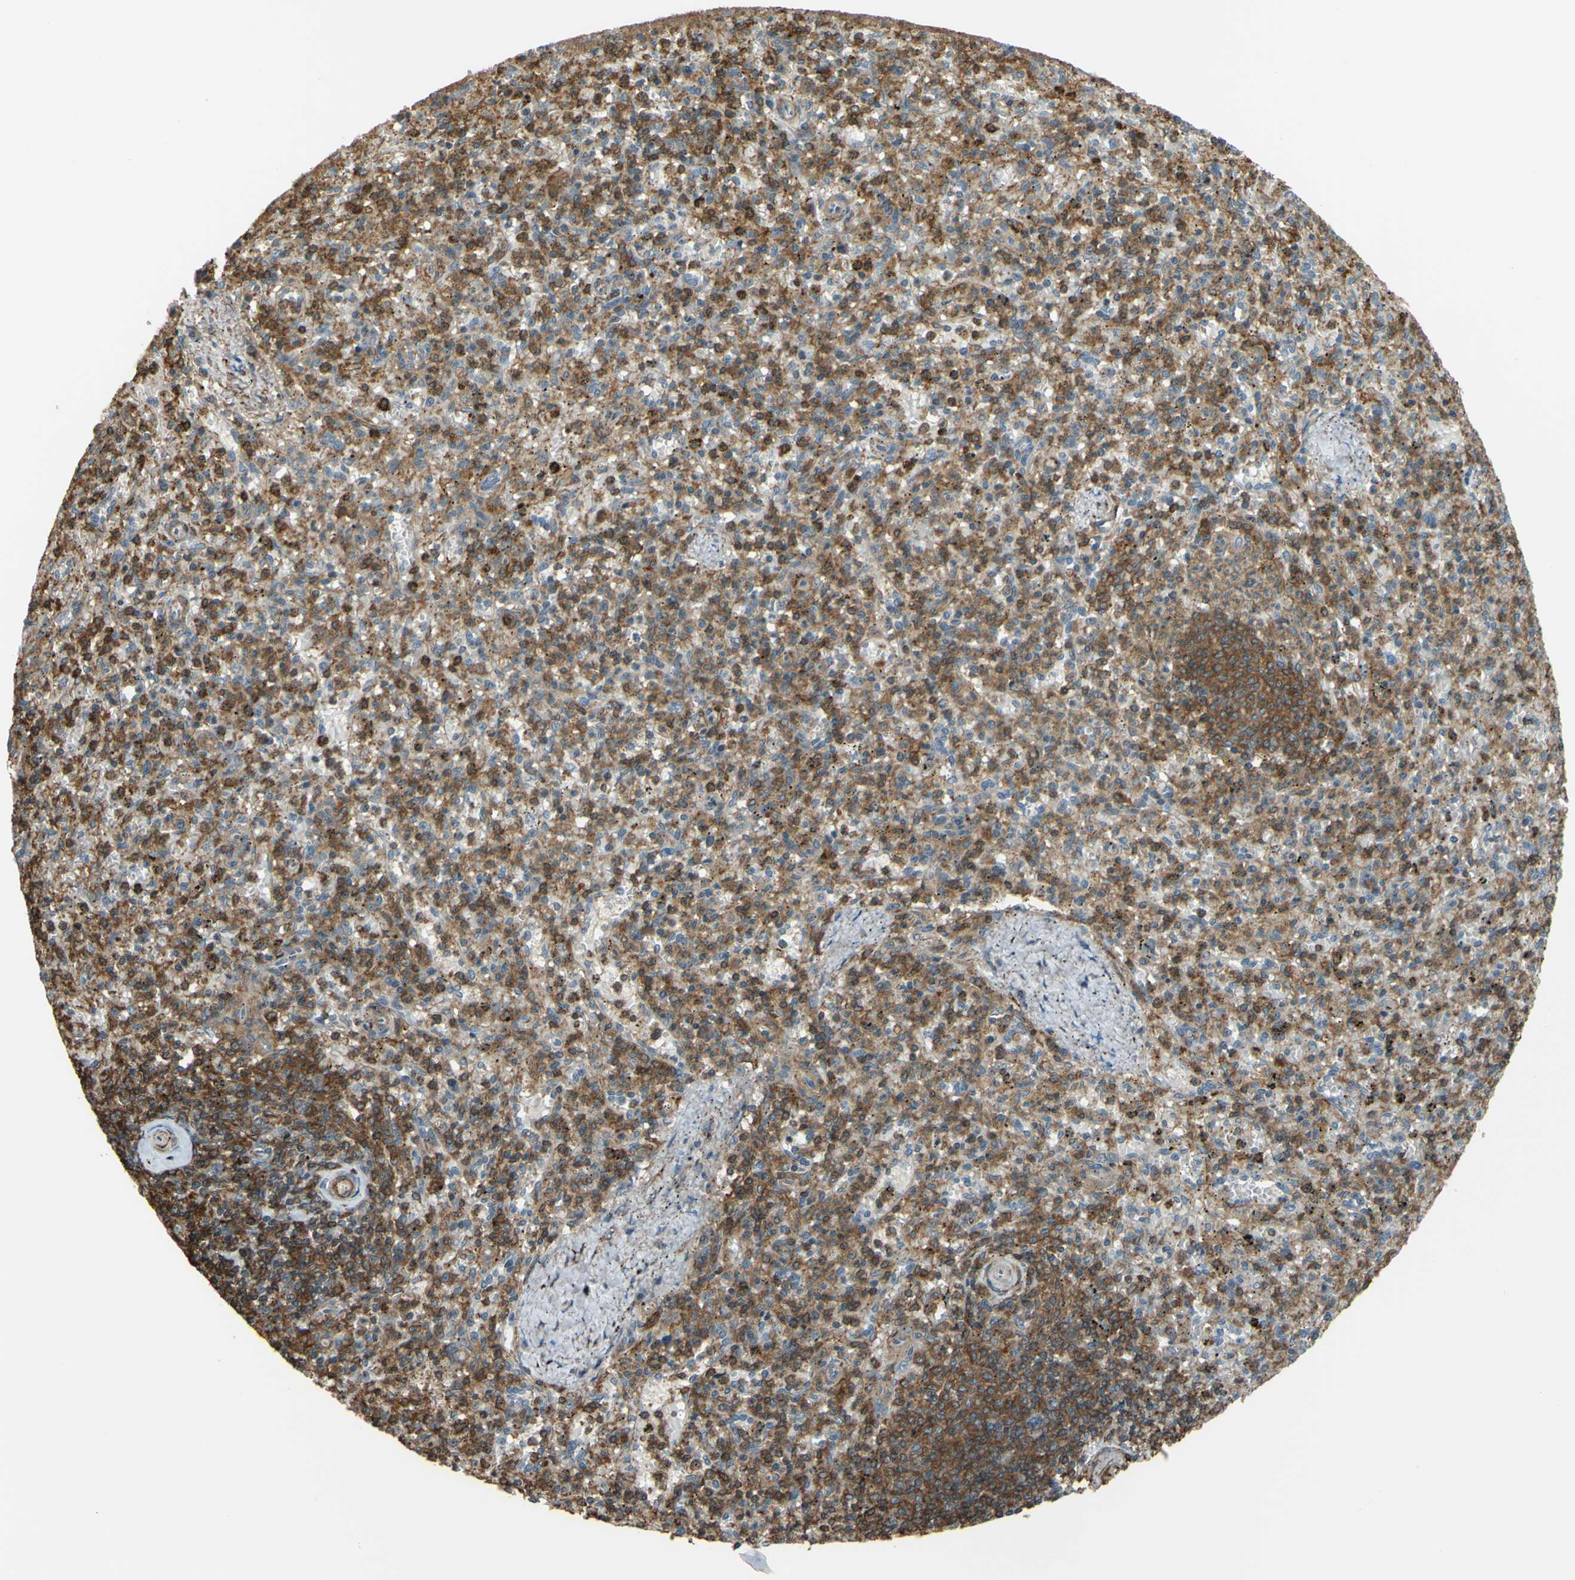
{"staining": {"intensity": "moderate", "quantity": "25%-75%", "location": "cytoplasmic/membranous"}, "tissue": "spleen", "cell_type": "Cells in red pulp", "image_type": "normal", "snomed": [{"axis": "morphology", "description": "Normal tissue, NOS"}, {"axis": "topography", "description": "Spleen"}], "caption": "The image demonstrates staining of unremarkable spleen, revealing moderate cytoplasmic/membranous protein expression (brown color) within cells in red pulp. The staining was performed using DAB, with brown indicating positive protein expression. Nuclei are stained blue with hematoxylin.", "gene": "ADD3", "patient": {"sex": "male", "age": 72}}